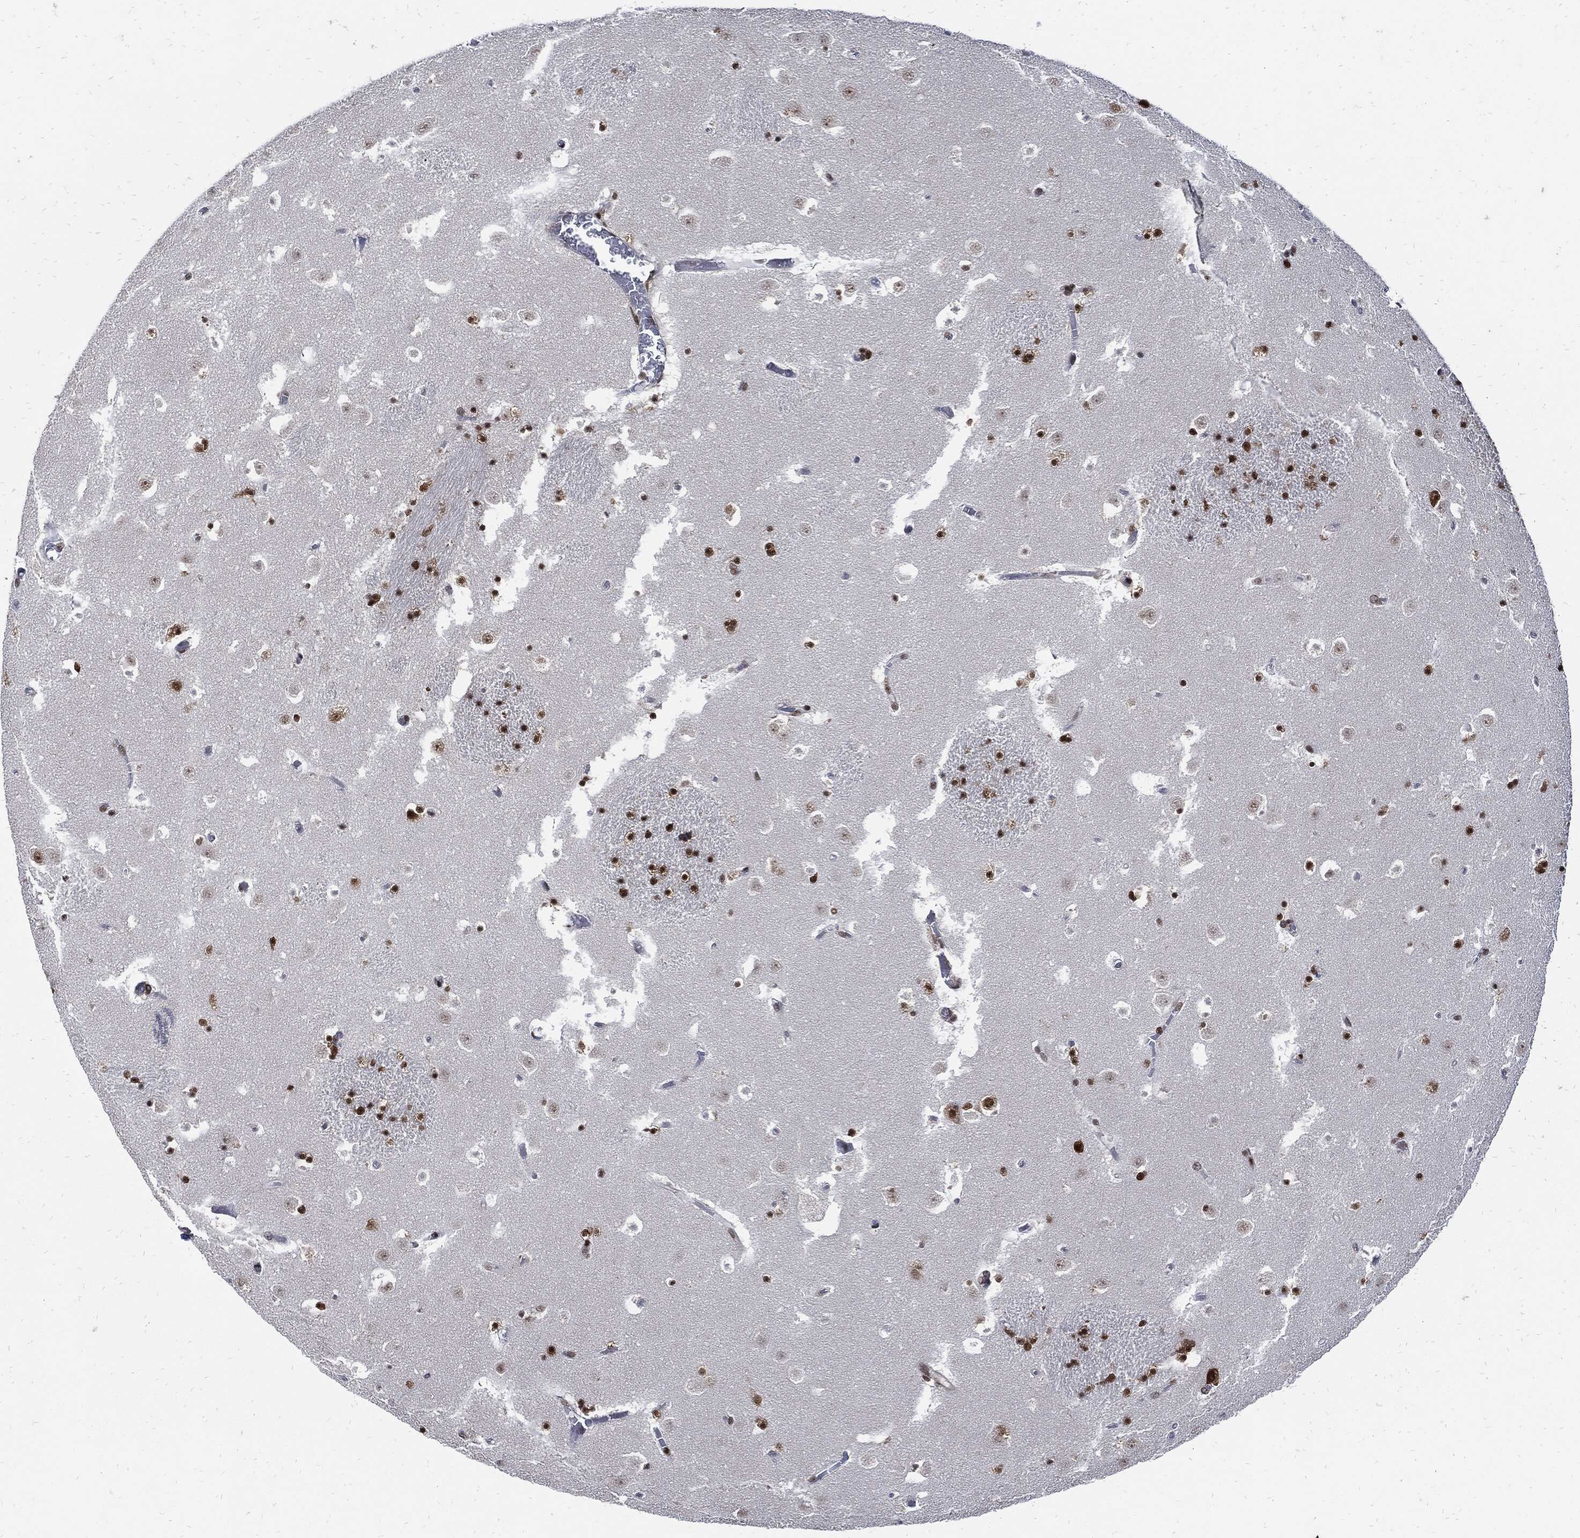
{"staining": {"intensity": "strong", "quantity": "25%-75%", "location": "nuclear"}, "tissue": "caudate", "cell_type": "Glial cells", "image_type": "normal", "snomed": [{"axis": "morphology", "description": "Normal tissue, NOS"}, {"axis": "topography", "description": "Lateral ventricle wall"}], "caption": "Caudate stained for a protein (brown) demonstrates strong nuclear positive positivity in approximately 25%-75% of glial cells.", "gene": "TERF2", "patient": {"sex": "female", "age": 42}}